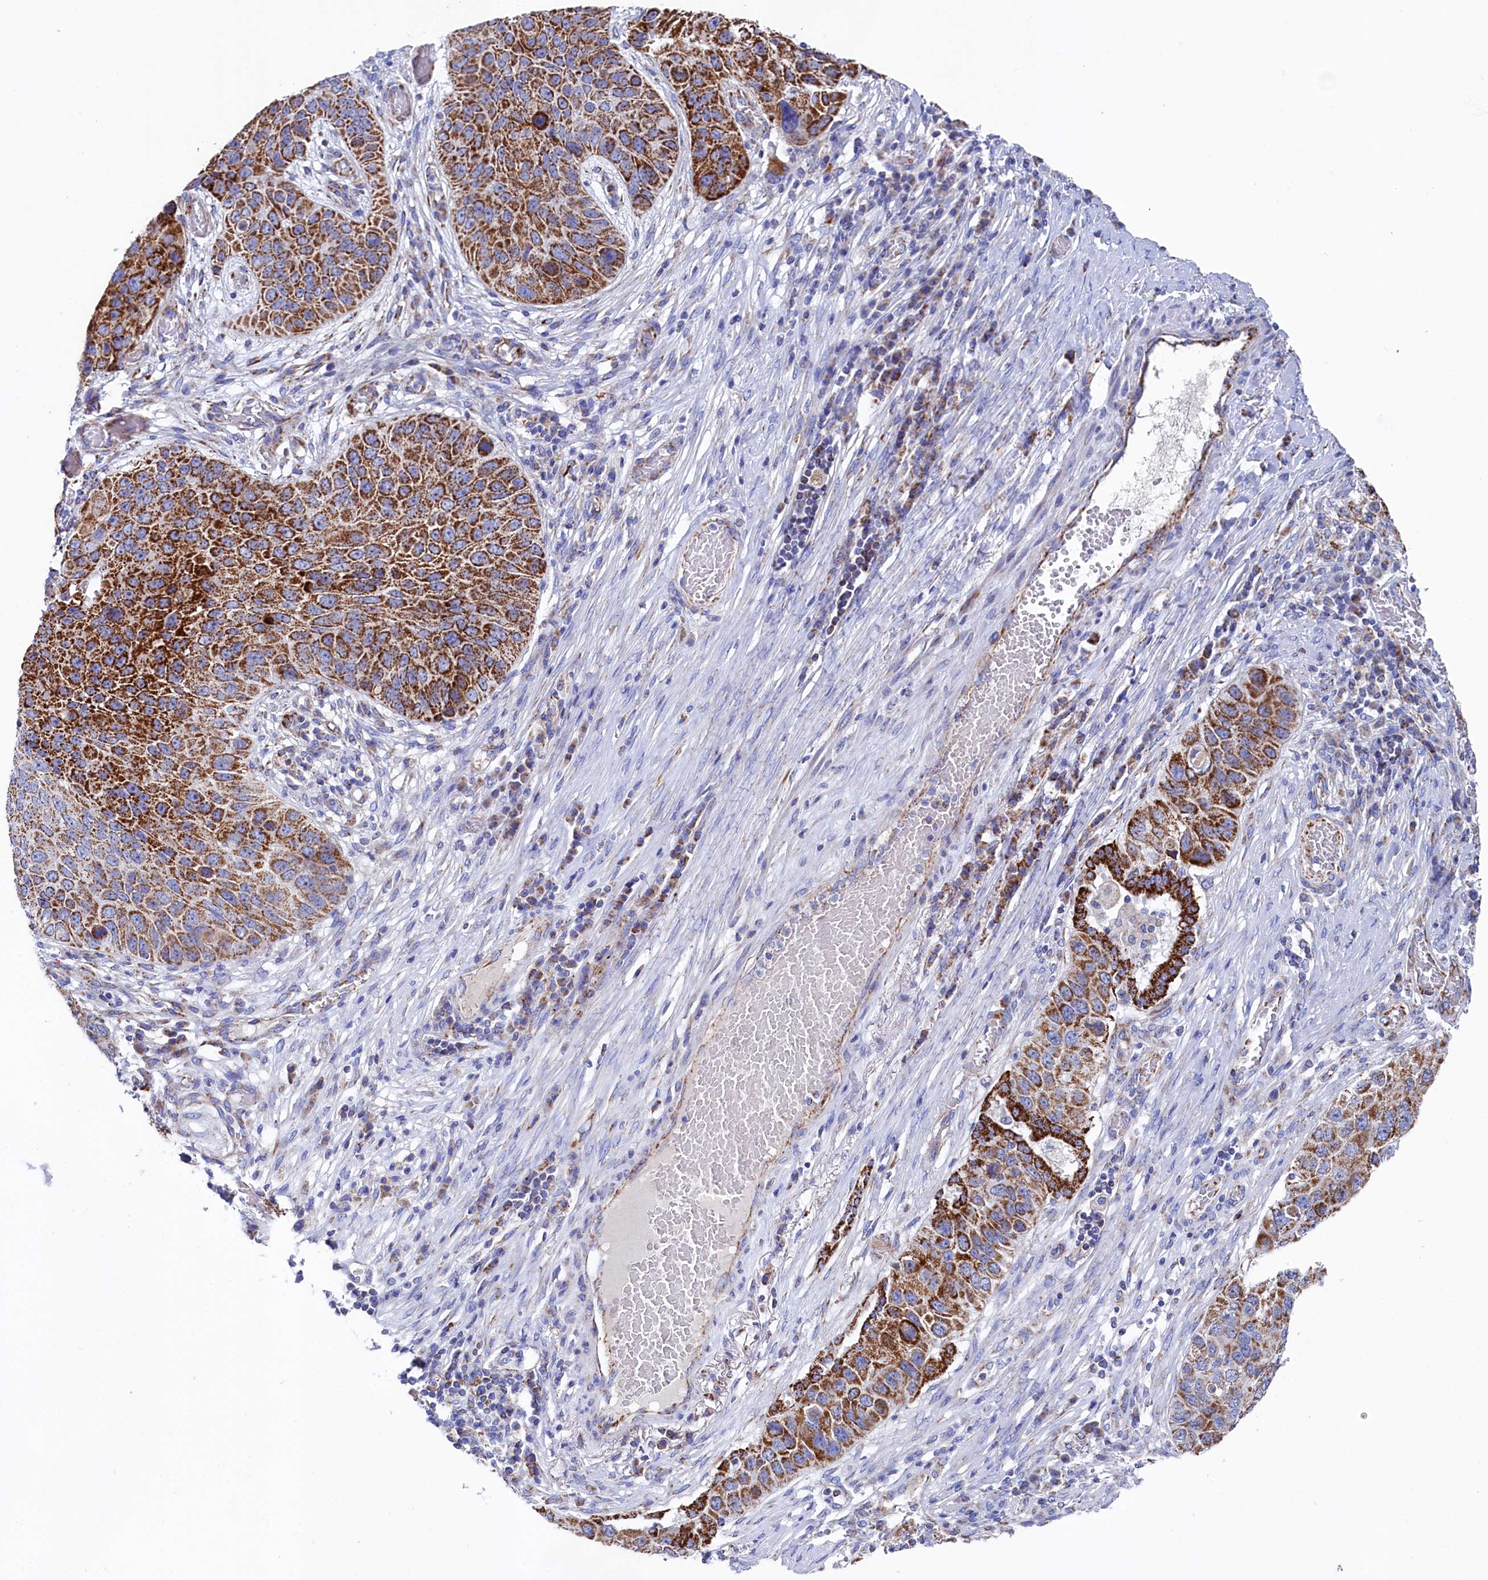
{"staining": {"intensity": "strong", "quantity": ">75%", "location": "cytoplasmic/membranous"}, "tissue": "lung cancer", "cell_type": "Tumor cells", "image_type": "cancer", "snomed": [{"axis": "morphology", "description": "Squamous cell carcinoma, NOS"}, {"axis": "topography", "description": "Lung"}], "caption": "DAB immunohistochemical staining of human squamous cell carcinoma (lung) exhibits strong cytoplasmic/membranous protein positivity in about >75% of tumor cells.", "gene": "MMAB", "patient": {"sex": "male", "age": 61}}